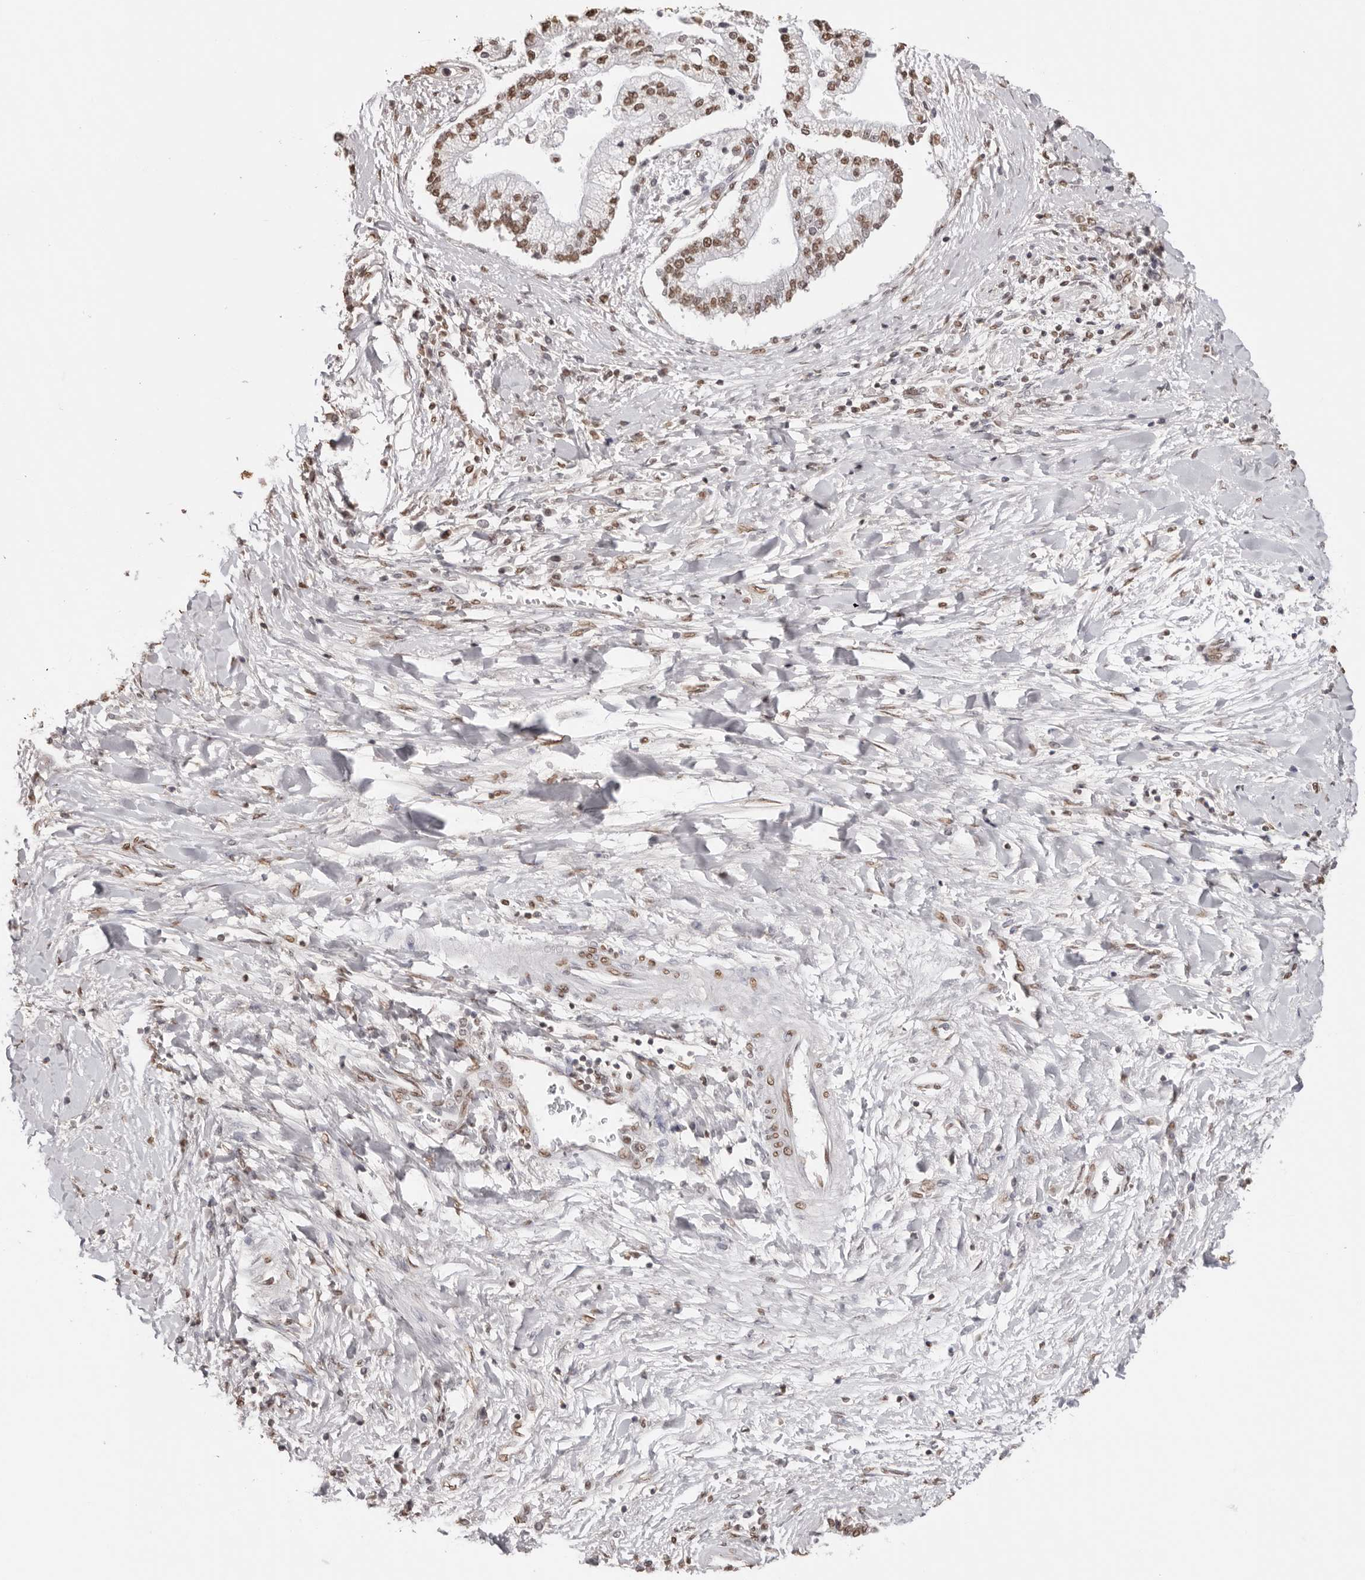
{"staining": {"intensity": "moderate", "quantity": ">75%", "location": "nuclear"}, "tissue": "liver cancer", "cell_type": "Tumor cells", "image_type": "cancer", "snomed": [{"axis": "morphology", "description": "Cholangiocarcinoma"}, {"axis": "topography", "description": "Liver"}], "caption": "Liver cholangiocarcinoma tissue exhibits moderate nuclear staining in about >75% of tumor cells", "gene": "OLIG3", "patient": {"sex": "male", "age": 50}}